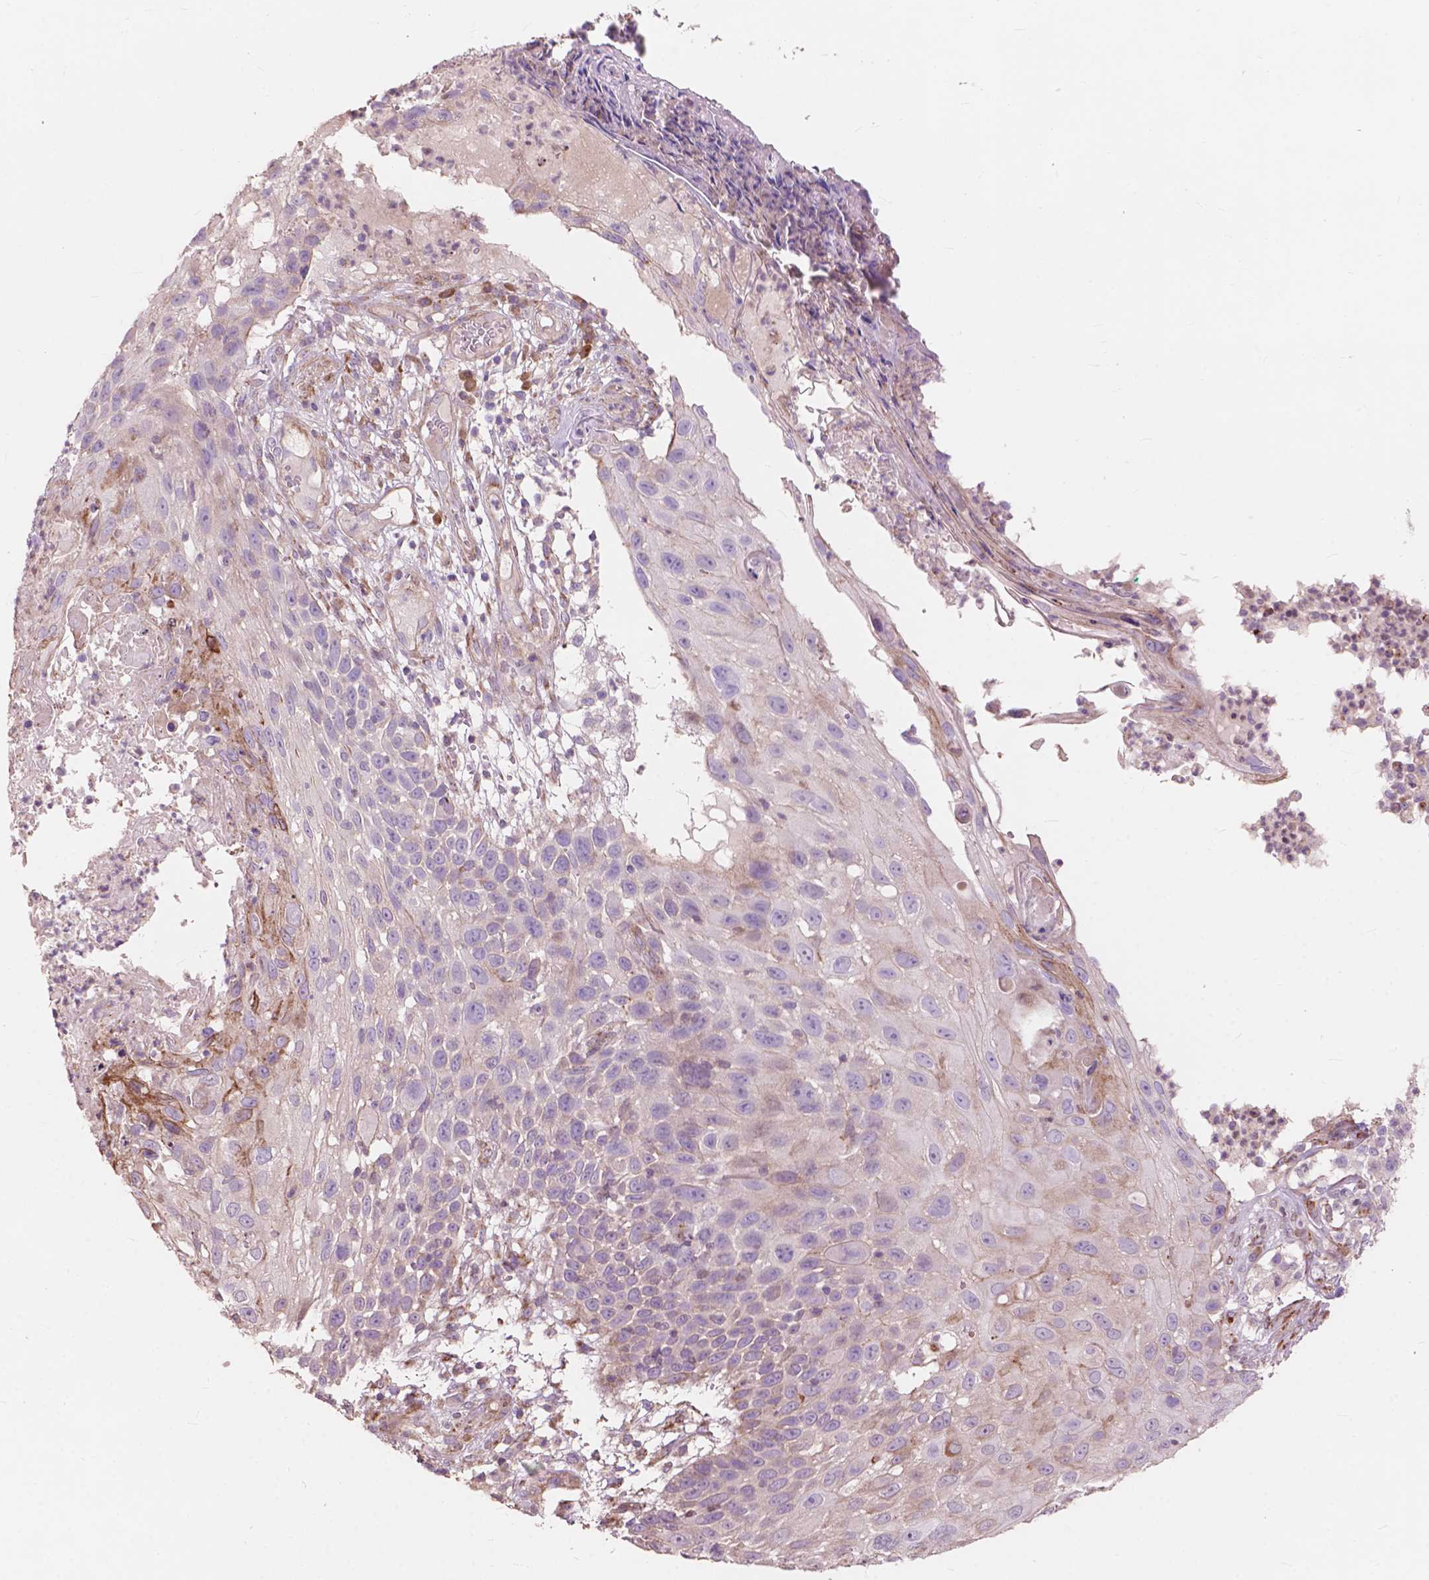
{"staining": {"intensity": "negative", "quantity": "none", "location": "none"}, "tissue": "skin cancer", "cell_type": "Tumor cells", "image_type": "cancer", "snomed": [{"axis": "morphology", "description": "Squamous cell carcinoma, NOS"}, {"axis": "topography", "description": "Skin"}], "caption": "Immunohistochemical staining of squamous cell carcinoma (skin) shows no significant expression in tumor cells. (DAB (3,3'-diaminobenzidine) IHC visualized using brightfield microscopy, high magnification).", "gene": "FNIP1", "patient": {"sex": "male", "age": 92}}